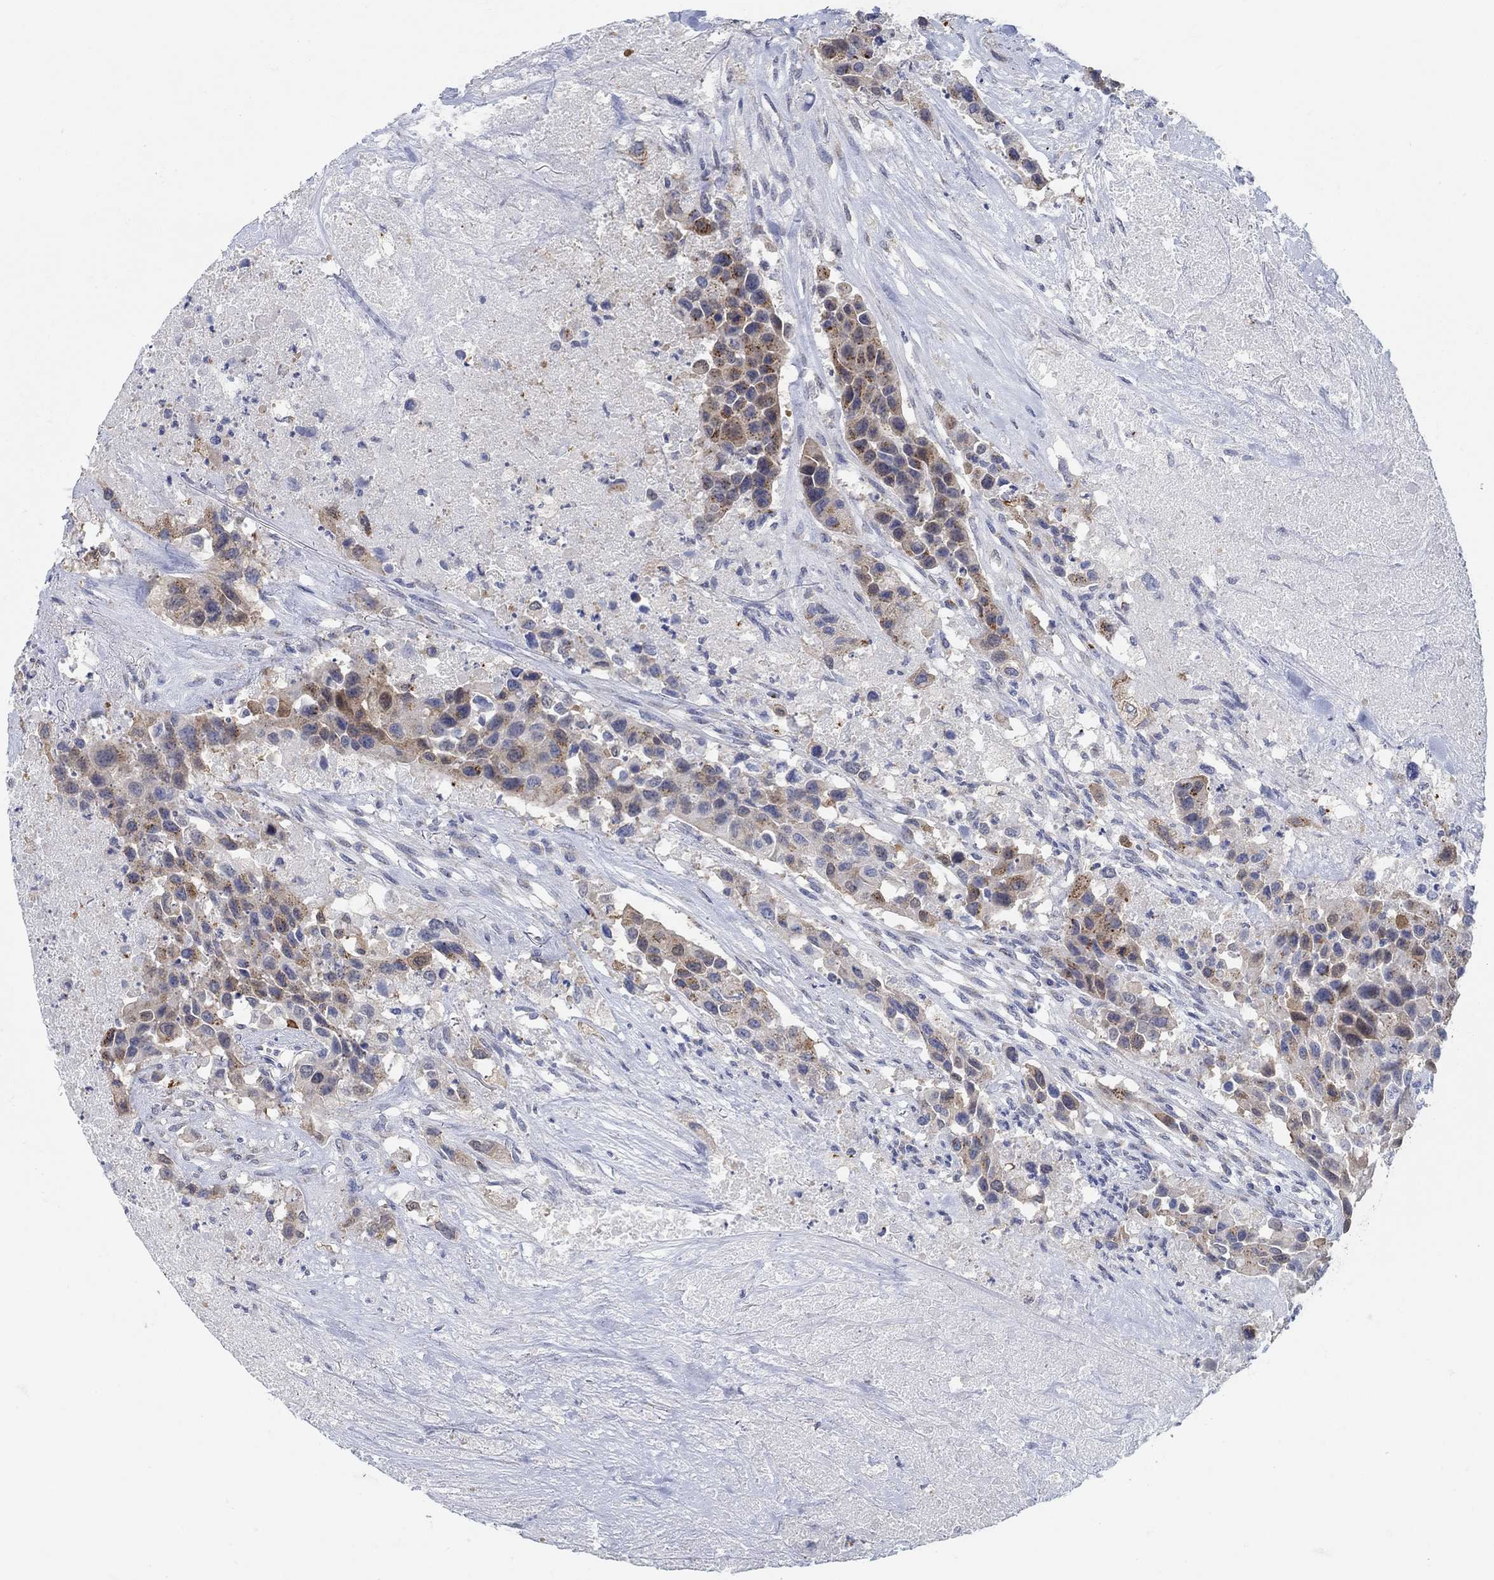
{"staining": {"intensity": "strong", "quantity": "<25%", "location": "cytoplasmic/membranous"}, "tissue": "urothelial cancer", "cell_type": "Tumor cells", "image_type": "cancer", "snomed": [{"axis": "morphology", "description": "Urothelial carcinoma, High grade"}, {"axis": "topography", "description": "Urinary bladder"}], "caption": "Brown immunohistochemical staining in urothelial cancer exhibits strong cytoplasmic/membranous positivity in approximately <25% of tumor cells.", "gene": "TEKT4", "patient": {"sex": "female", "age": 73}}